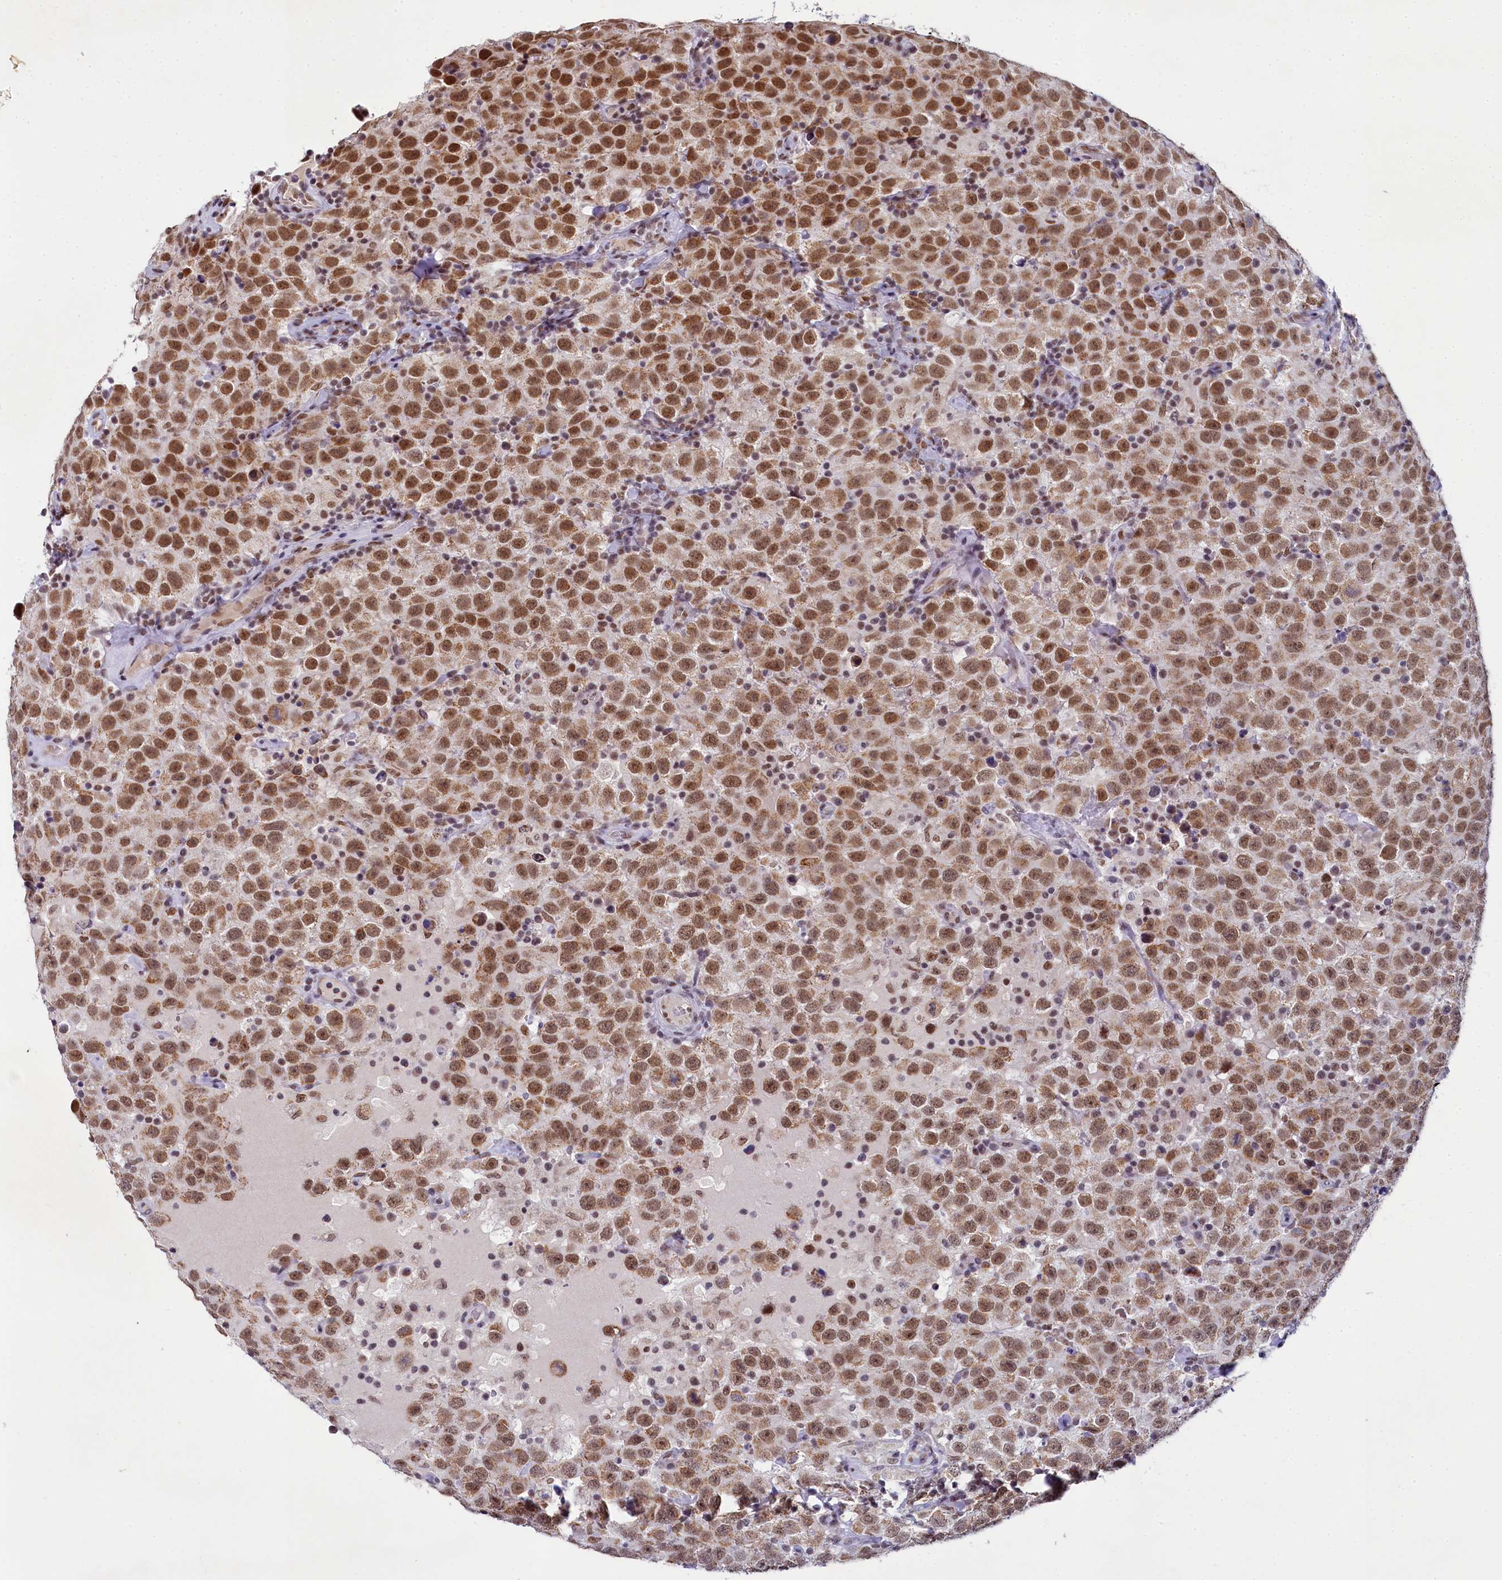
{"staining": {"intensity": "moderate", "quantity": ">75%", "location": "nuclear"}, "tissue": "testis cancer", "cell_type": "Tumor cells", "image_type": "cancer", "snomed": [{"axis": "morphology", "description": "Seminoma, NOS"}, {"axis": "topography", "description": "Testis"}], "caption": "Protein staining demonstrates moderate nuclear positivity in about >75% of tumor cells in seminoma (testis).", "gene": "PPHLN1", "patient": {"sex": "male", "age": 41}}